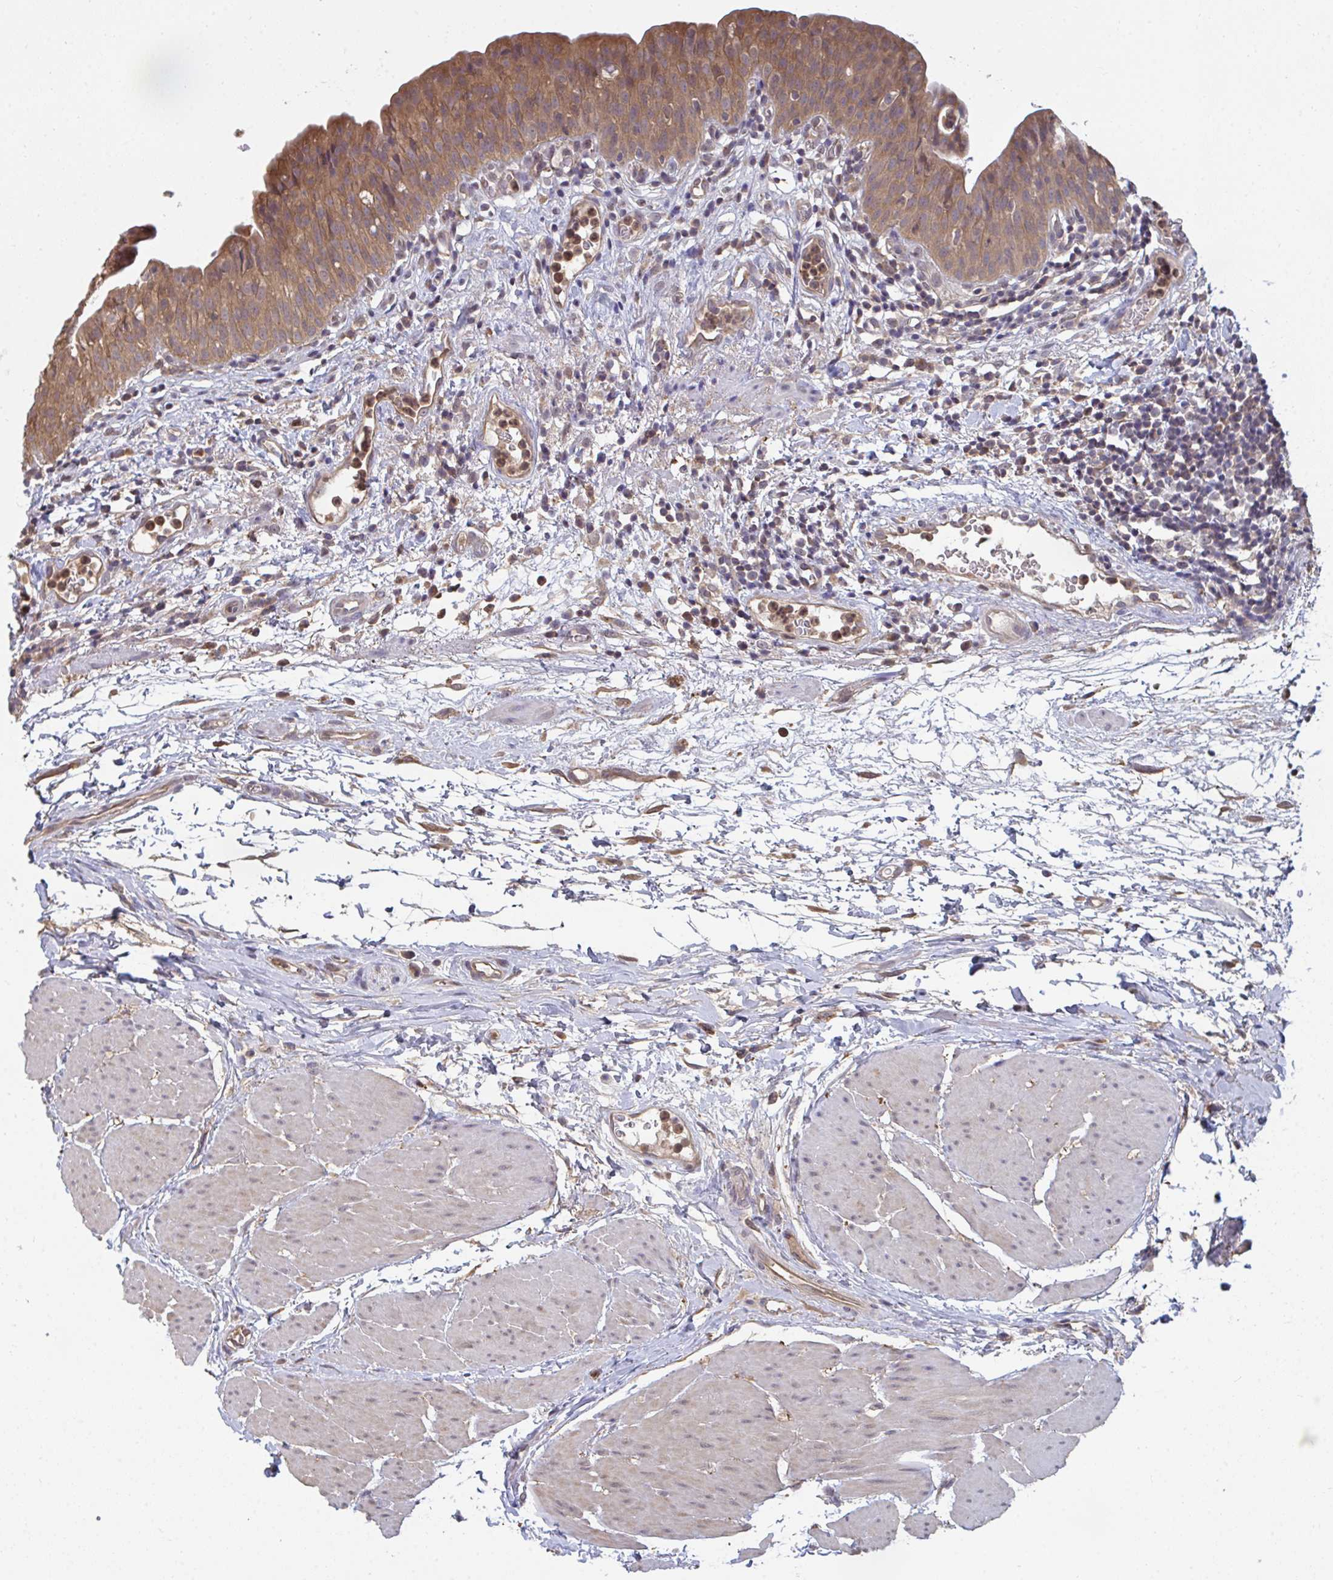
{"staining": {"intensity": "moderate", "quantity": ">75%", "location": "cytoplasmic/membranous"}, "tissue": "urinary bladder", "cell_type": "Urothelial cells", "image_type": "normal", "snomed": [{"axis": "morphology", "description": "Normal tissue, NOS"}, {"axis": "morphology", "description": "Inflammation, NOS"}, {"axis": "topography", "description": "Urinary bladder"}], "caption": "Normal urinary bladder was stained to show a protein in brown. There is medium levels of moderate cytoplasmic/membranous staining in approximately >75% of urothelial cells.", "gene": "TTC9C", "patient": {"sex": "male", "age": 57}}